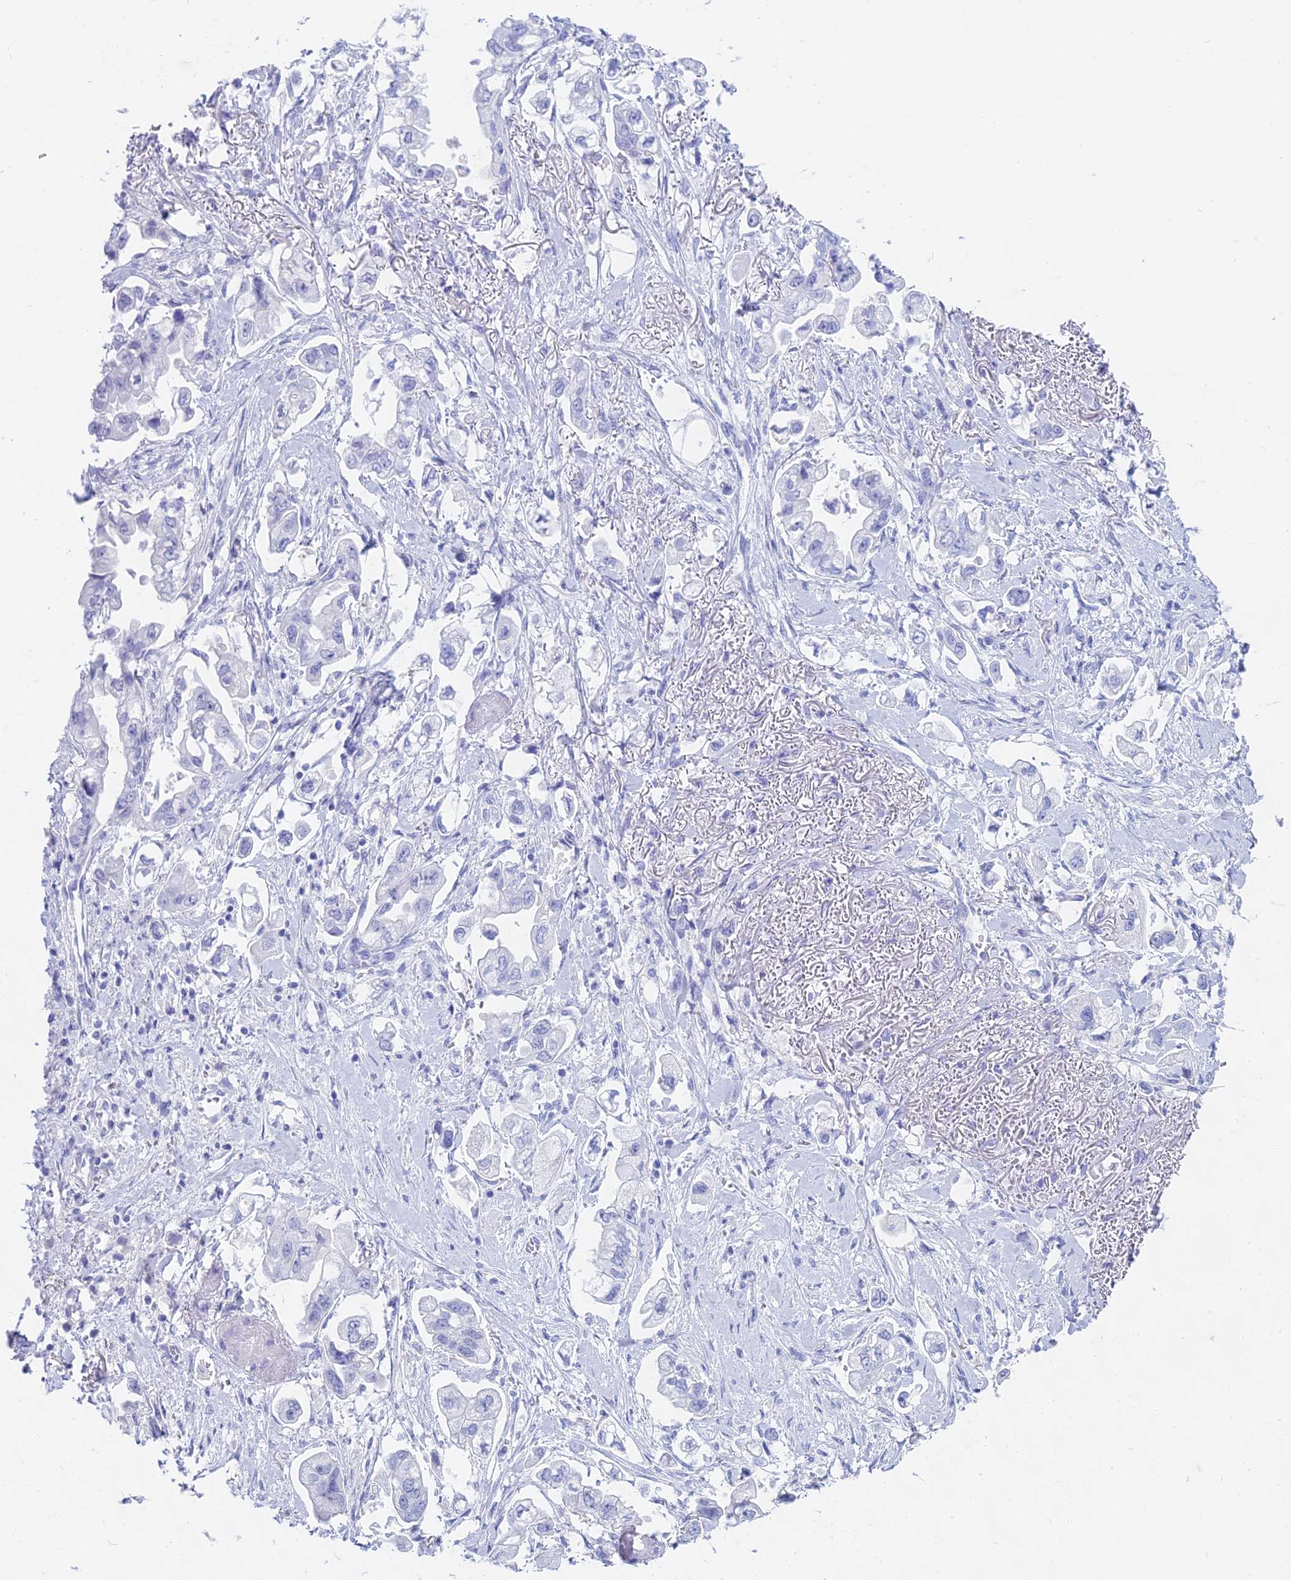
{"staining": {"intensity": "negative", "quantity": "none", "location": "none"}, "tissue": "stomach cancer", "cell_type": "Tumor cells", "image_type": "cancer", "snomed": [{"axis": "morphology", "description": "Adenocarcinoma, NOS"}, {"axis": "topography", "description": "Stomach"}], "caption": "Stomach adenocarcinoma stained for a protein using immunohistochemistry (IHC) displays no staining tumor cells.", "gene": "CGB2", "patient": {"sex": "male", "age": 62}}